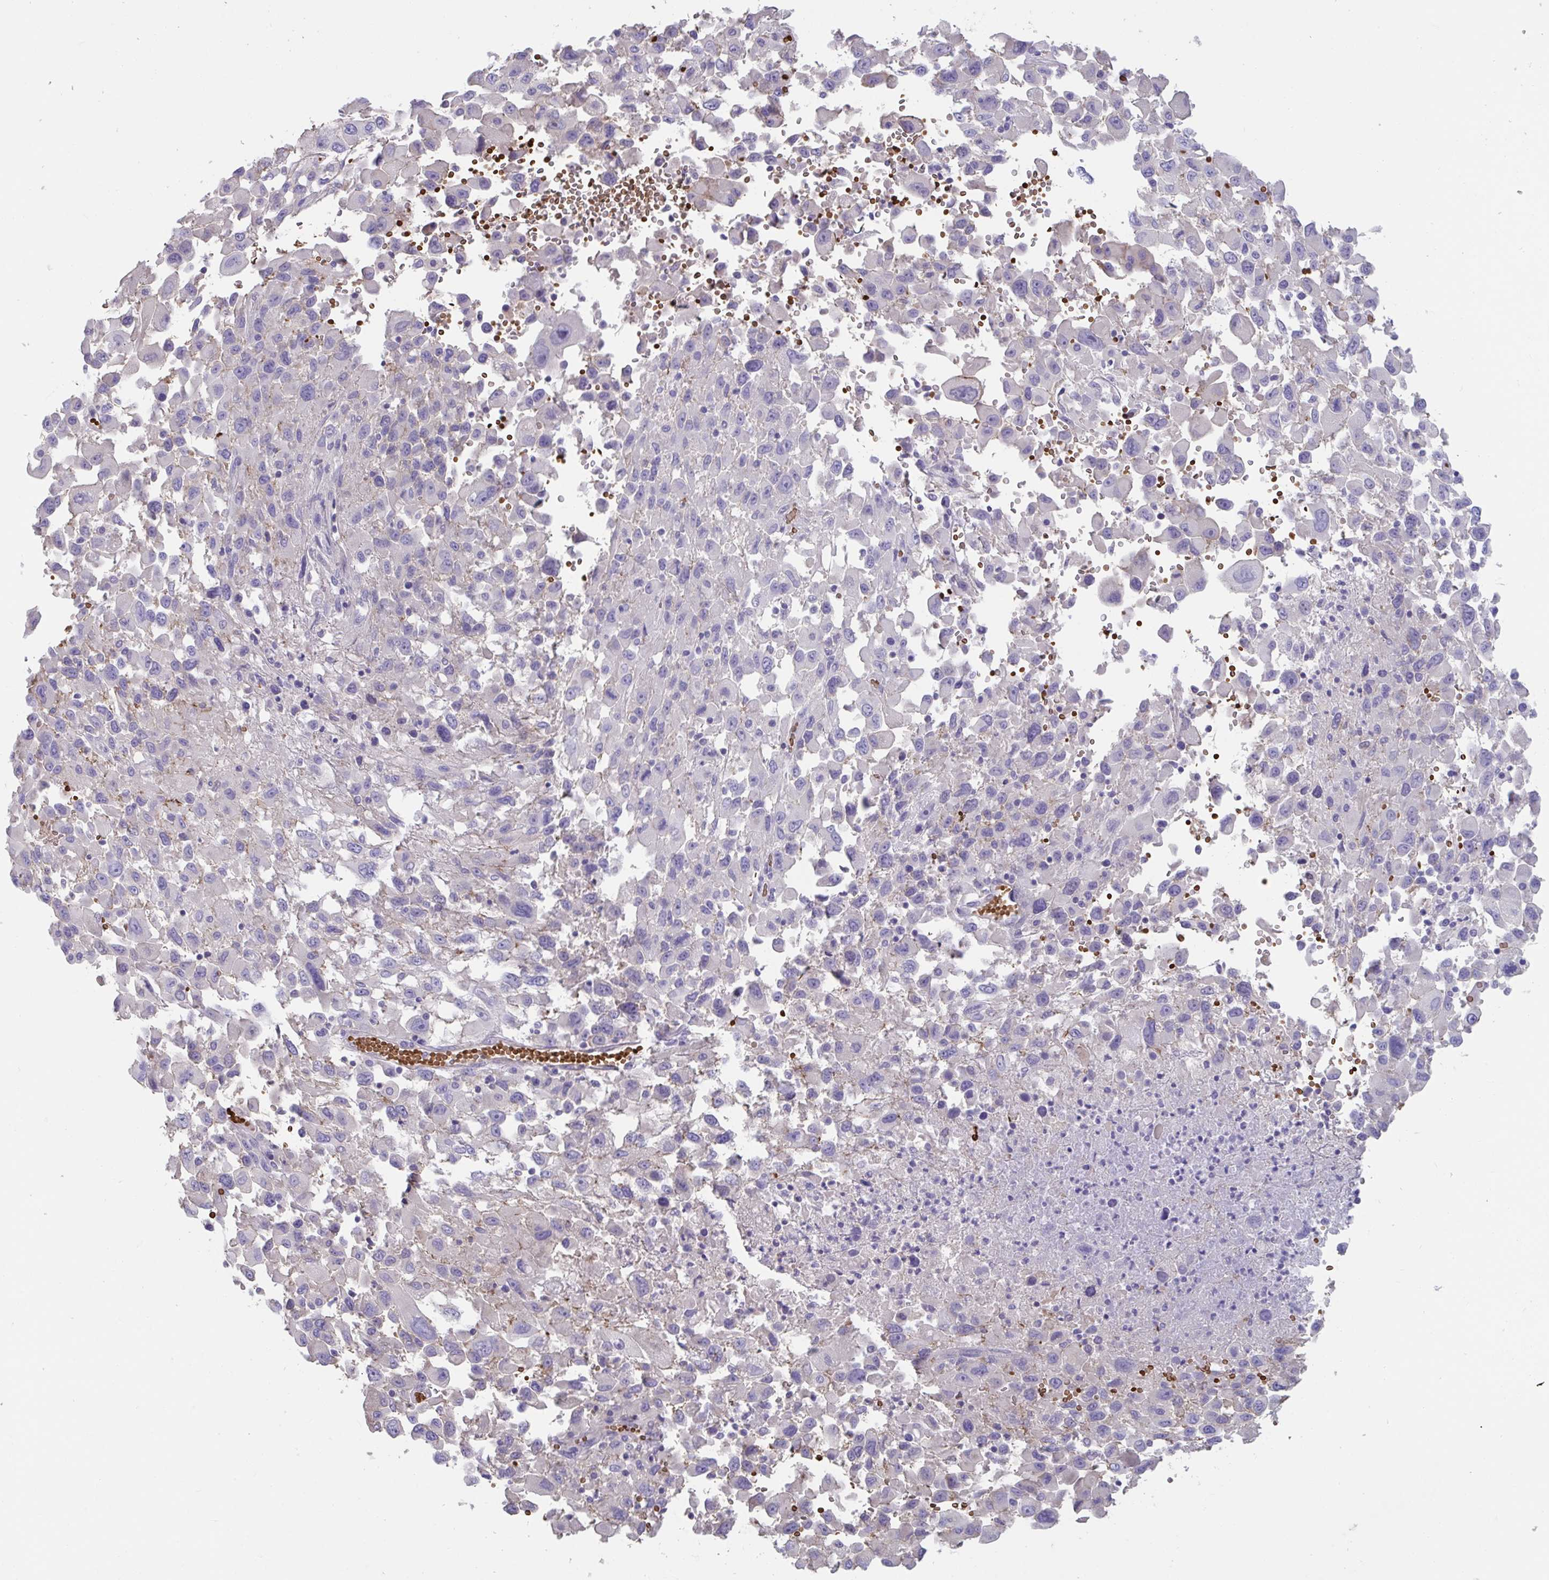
{"staining": {"intensity": "negative", "quantity": "none", "location": "none"}, "tissue": "melanoma", "cell_type": "Tumor cells", "image_type": "cancer", "snomed": [{"axis": "morphology", "description": "Malignant melanoma, Metastatic site"}, {"axis": "topography", "description": "Soft tissue"}], "caption": "The image reveals no staining of tumor cells in malignant melanoma (metastatic site).", "gene": "TTC30B", "patient": {"sex": "male", "age": 50}}